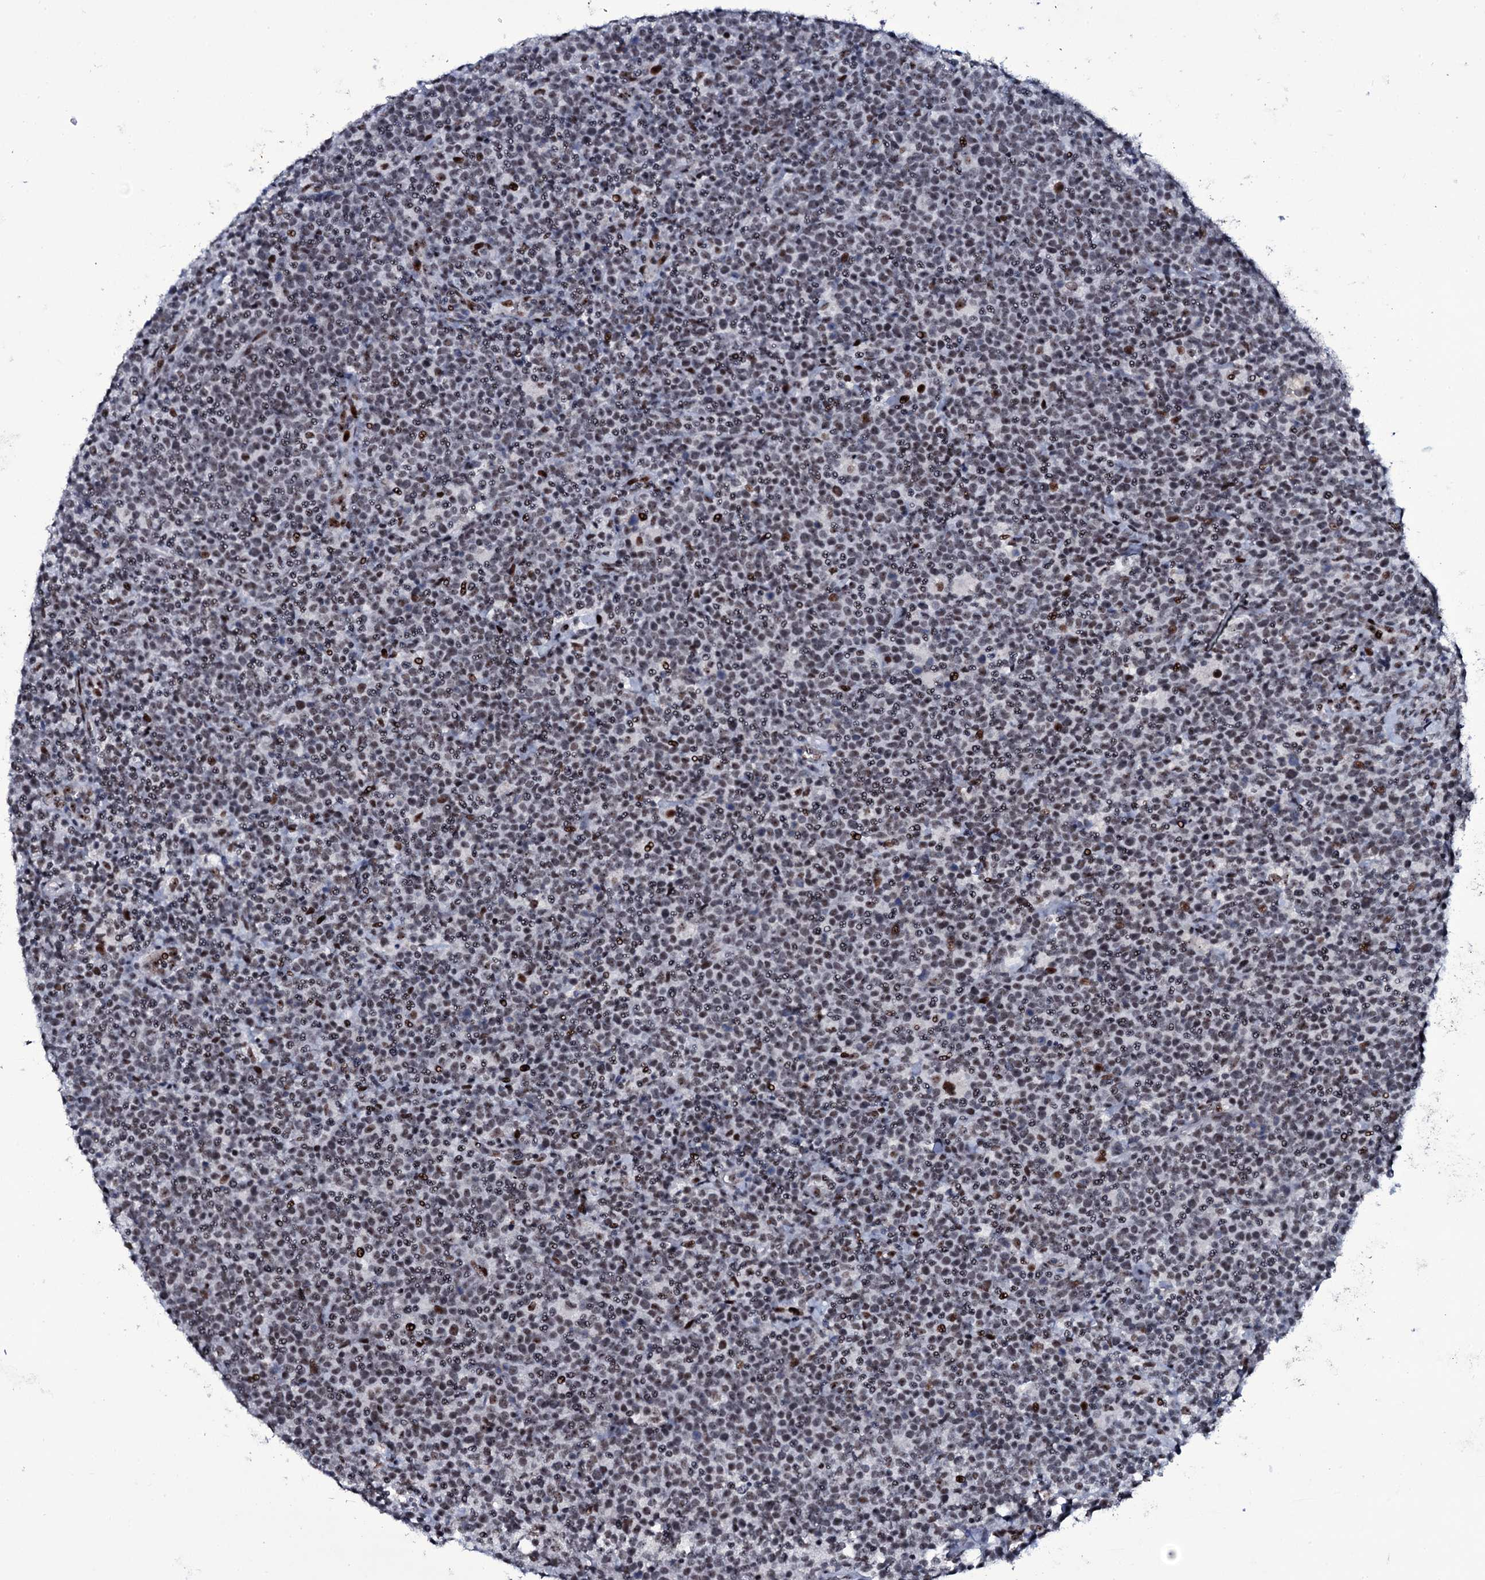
{"staining": {"intensity": "weak", "quantity": ">75%", "location": "nuclear"}, "tissue": "lymphoma", "cell_type": "Tumor cells", "image_type": "cancer", "snomed": [{"axis": "morphology", "description": "Malignant lymphoma, non-Hodgkin's type, High grade"}, {"axis": "topography", "description": "Lymph node"}], "caption": "Protein expression analysis of malignant lymphoma, non-Hodgkin's type (high-grade) reveals weak nuclear staining in about >75% of tumor cells.", "gene": "ZMIZ2", "patient": {"sex": "male", "age": 61}}